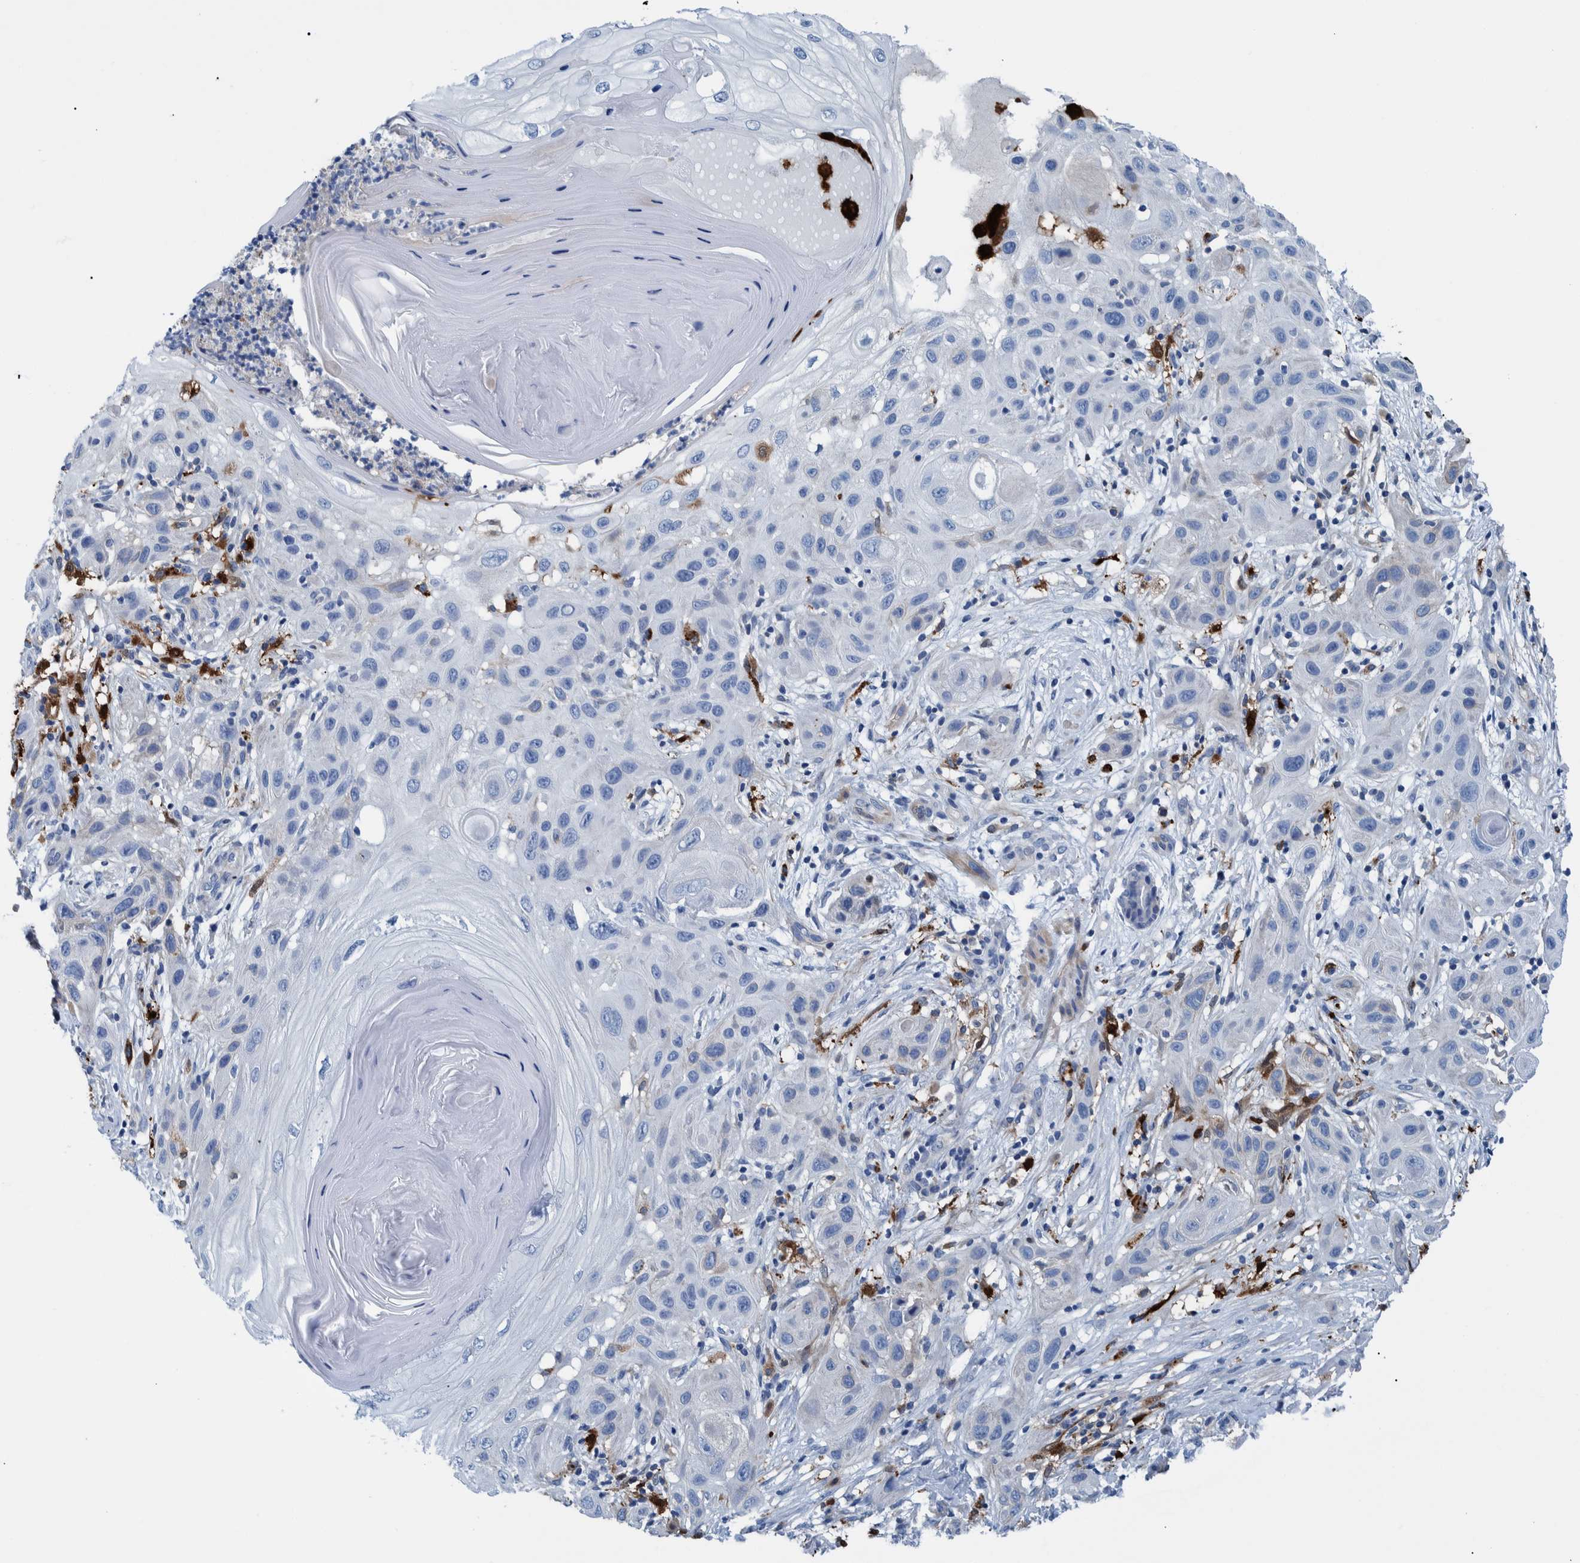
{"staining": {"intensity": "negative", "quantity": "none", "location": "none"}, "tissue": "skin cancer", "cell_type": "Tumor cells", "image_type": "cancer", "snomed": [{"axis": "morphology", "description": "Squamous cell carcinoma, NOS"}, {"axis": "topography", "description": "Skin"}], "caption": "Tumor cells are negative for protein expression in human squamous cell carcinoma (skin).", "gene": "IDO1", "patient": {"sex": "female", "age": 96}}